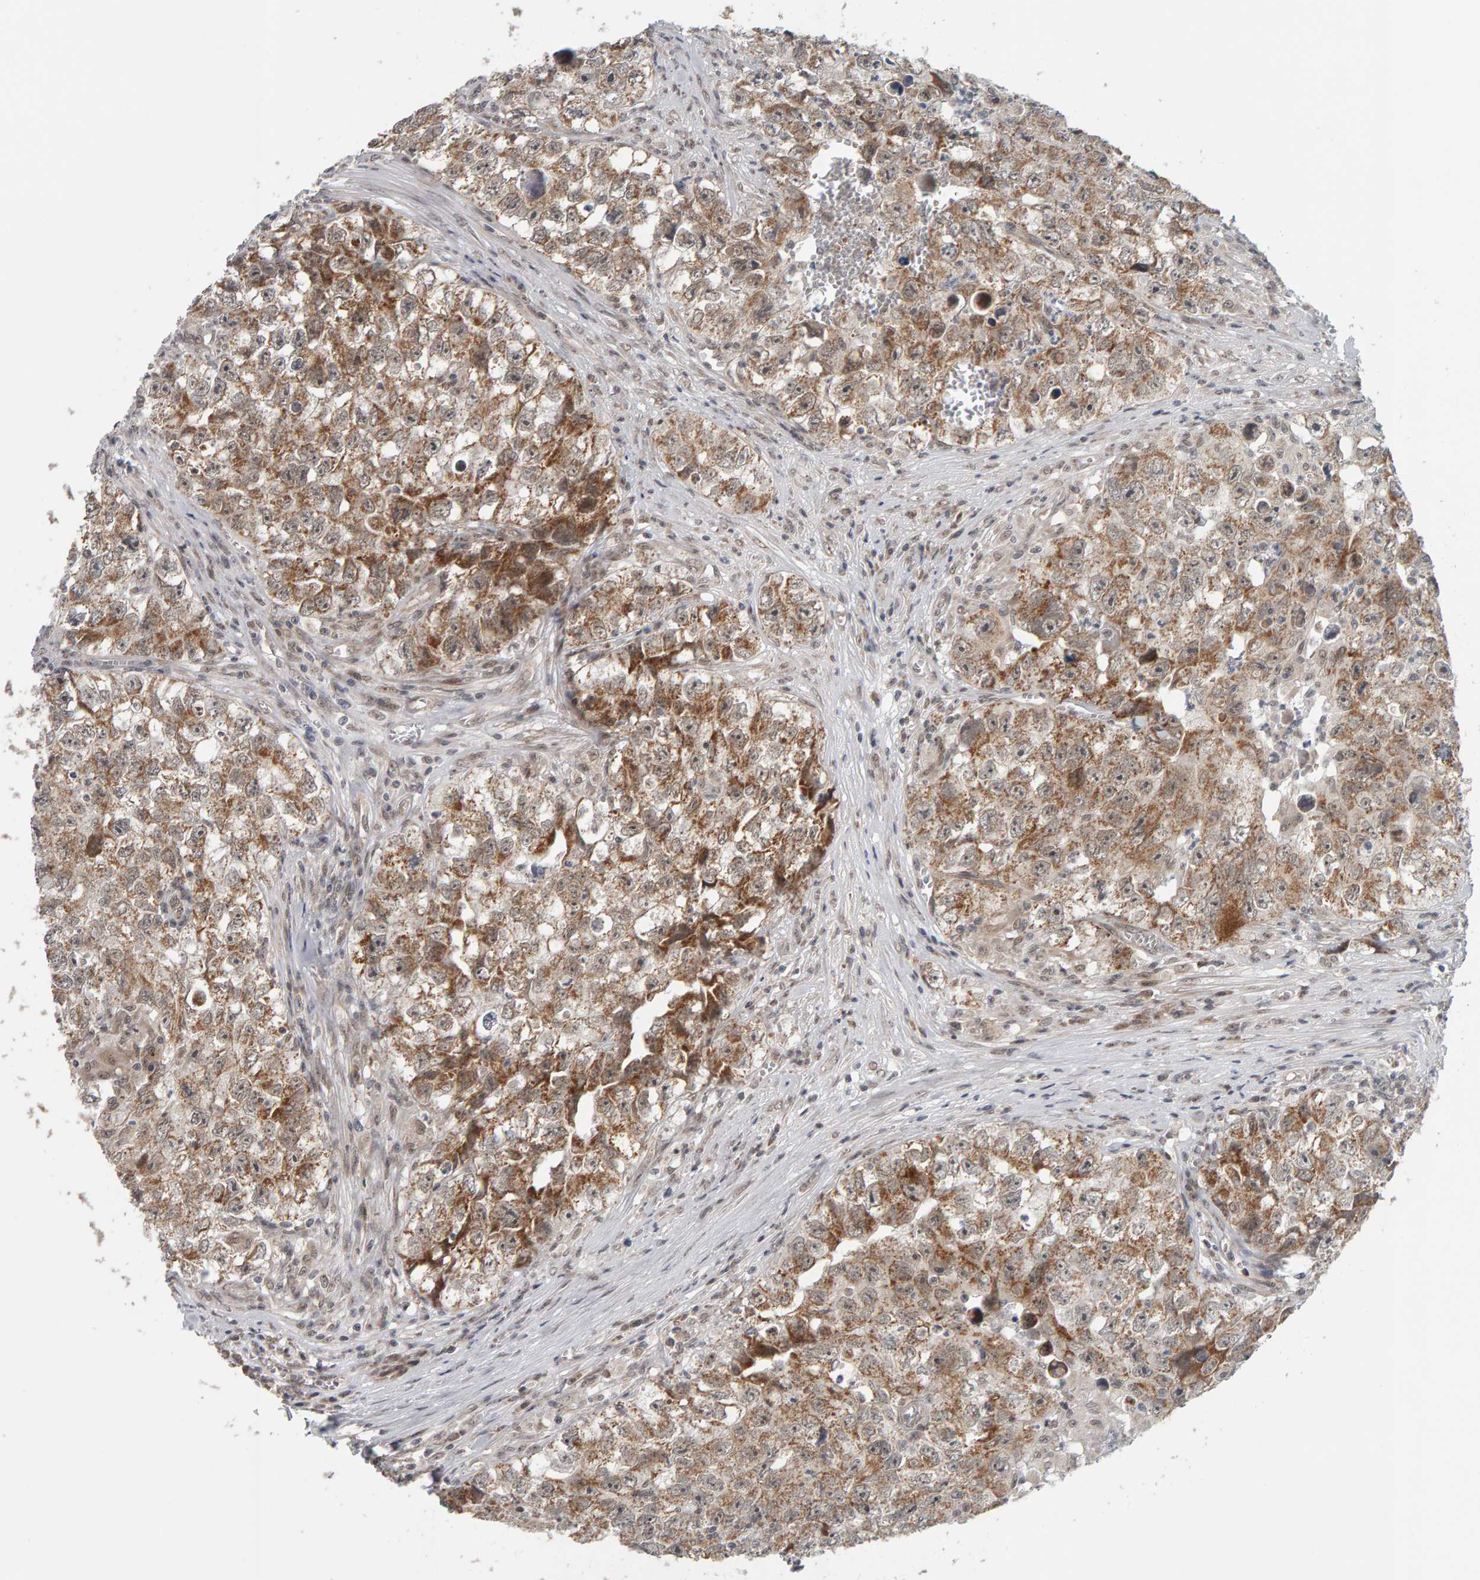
{"staining": {"intensity": "moderate", "quantity": ">75%", "location": "cytoplasmic/membranous,nuclear"}, "tissue": "testis cancer", "cell_type": "Tumor cells", "image_type": "cancer", "snomed": [{"axis": "morphology", "description": "Seminoma, NOS"}, {"axis": "morphology", "description": "Carcinoma, Embryonal, NOS"}, {"axis": "topography", "description": "Testis"}], "caption": "Brown immunohistochemical staining in human embryonal carcinoma (testis) demonstrates moderate cytoplasmic/membranous and nuclear staining in approximately >75% of tumor cells. The protein of interest is stained brown, and the nuclei are stained in blue (DAB (3,3'-diaminobenzidine) IHC with brightfield microscopy, high magnification).", "gene": "DAP3", "patient": {"sex": "male", "age": 43}}